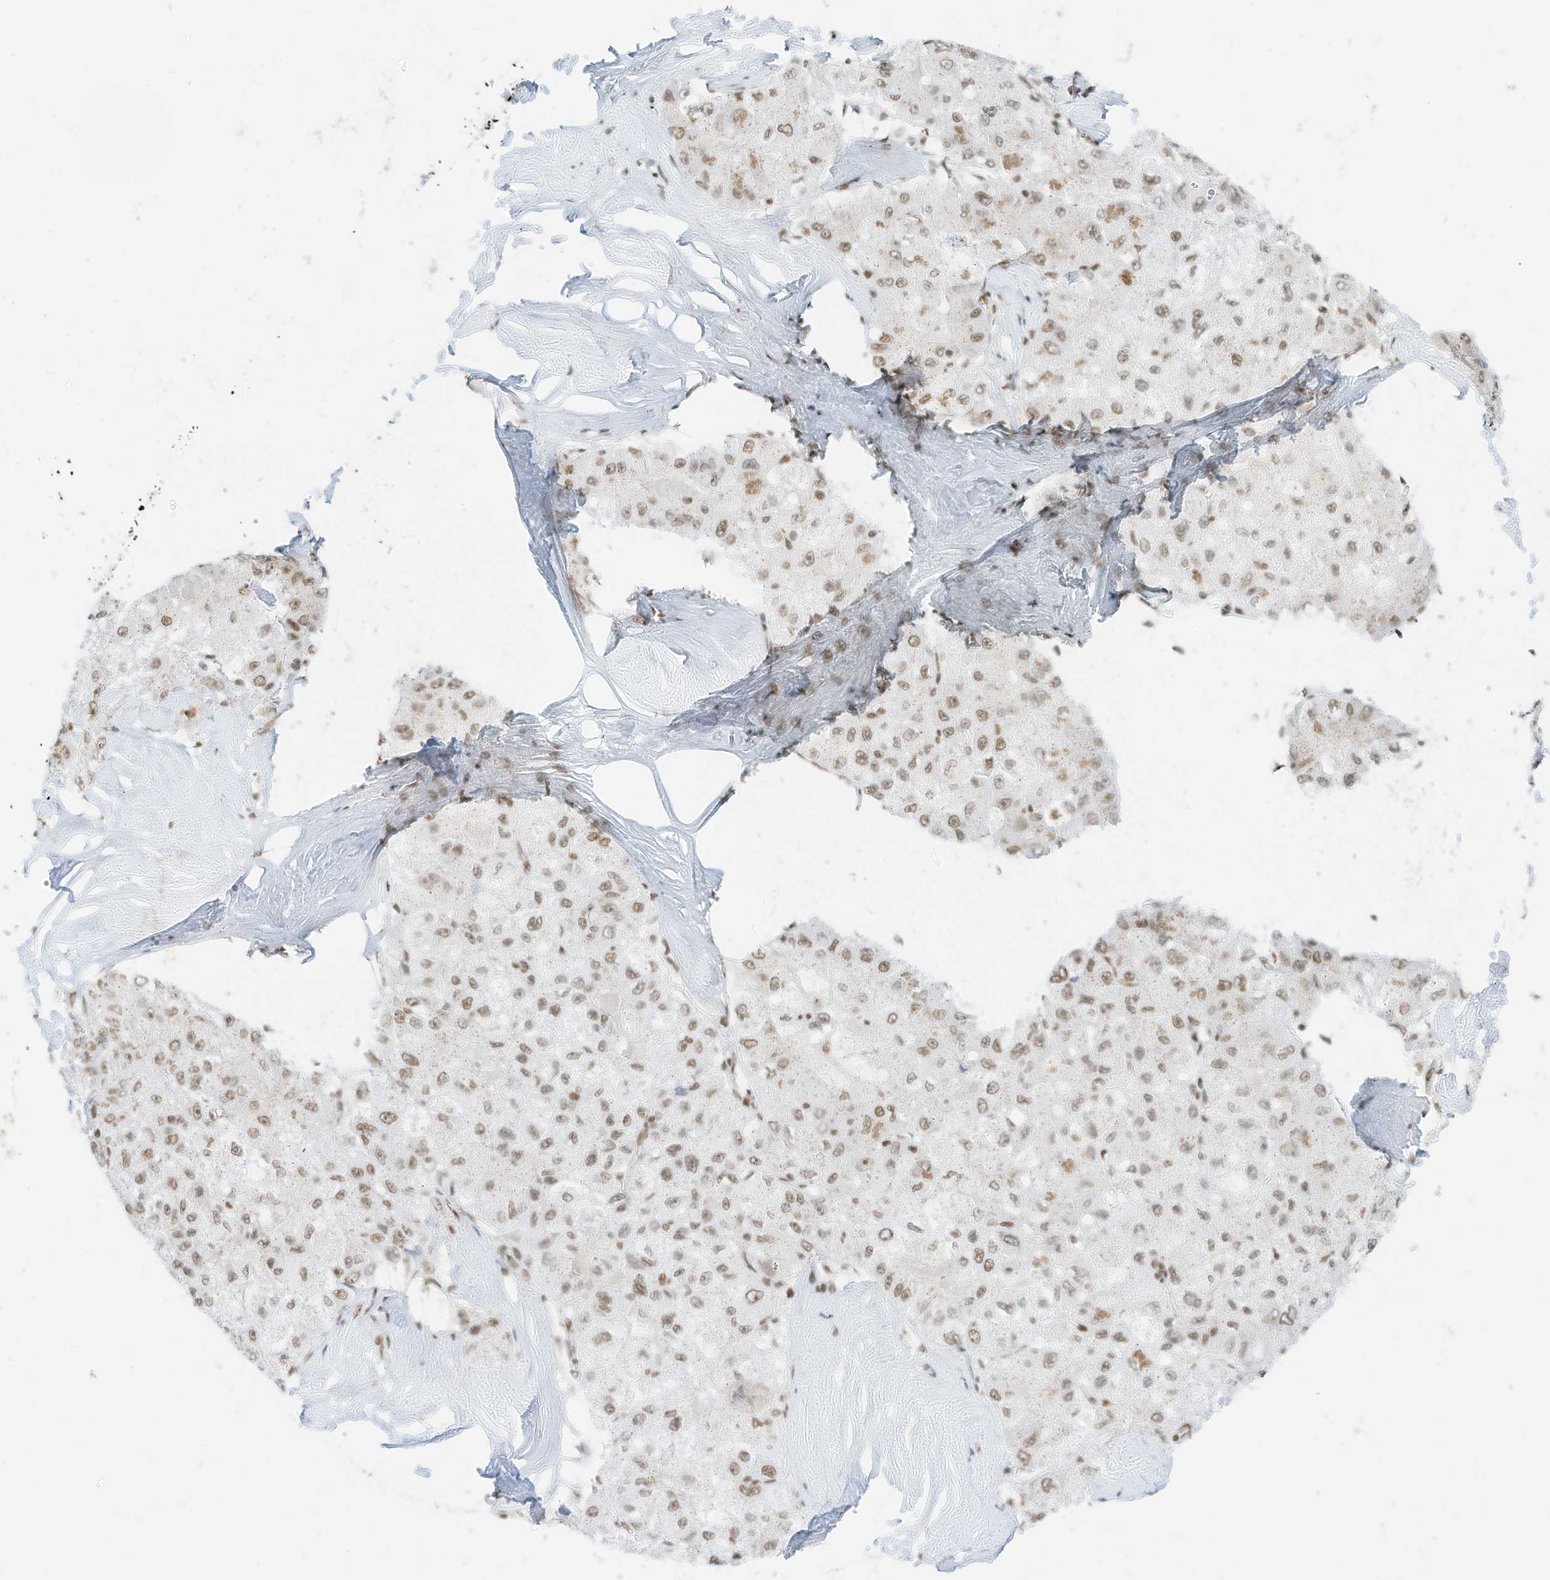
{"staining": {"intensity": "weak", "quantity": ">75%", "location": "nuclear"}, "tissue": "liver cancer", "cell_type": "Tumor cells", "image_type": "cancer", "snomed": [{"axis": "morphology", "description": "Carcinoma, Hepatocellular, NOS"}, {"axis": "topography", "description": "Liver"}], "caption": "The micrograph shows immunohistochemical staining of liver cancer (hepatocellular carcinoma). There is weak nuclear expression is present in approximately >75% of tumor cells.", "gene": "SMARCA2", "patient": {"sex": "male", "age": 80}}